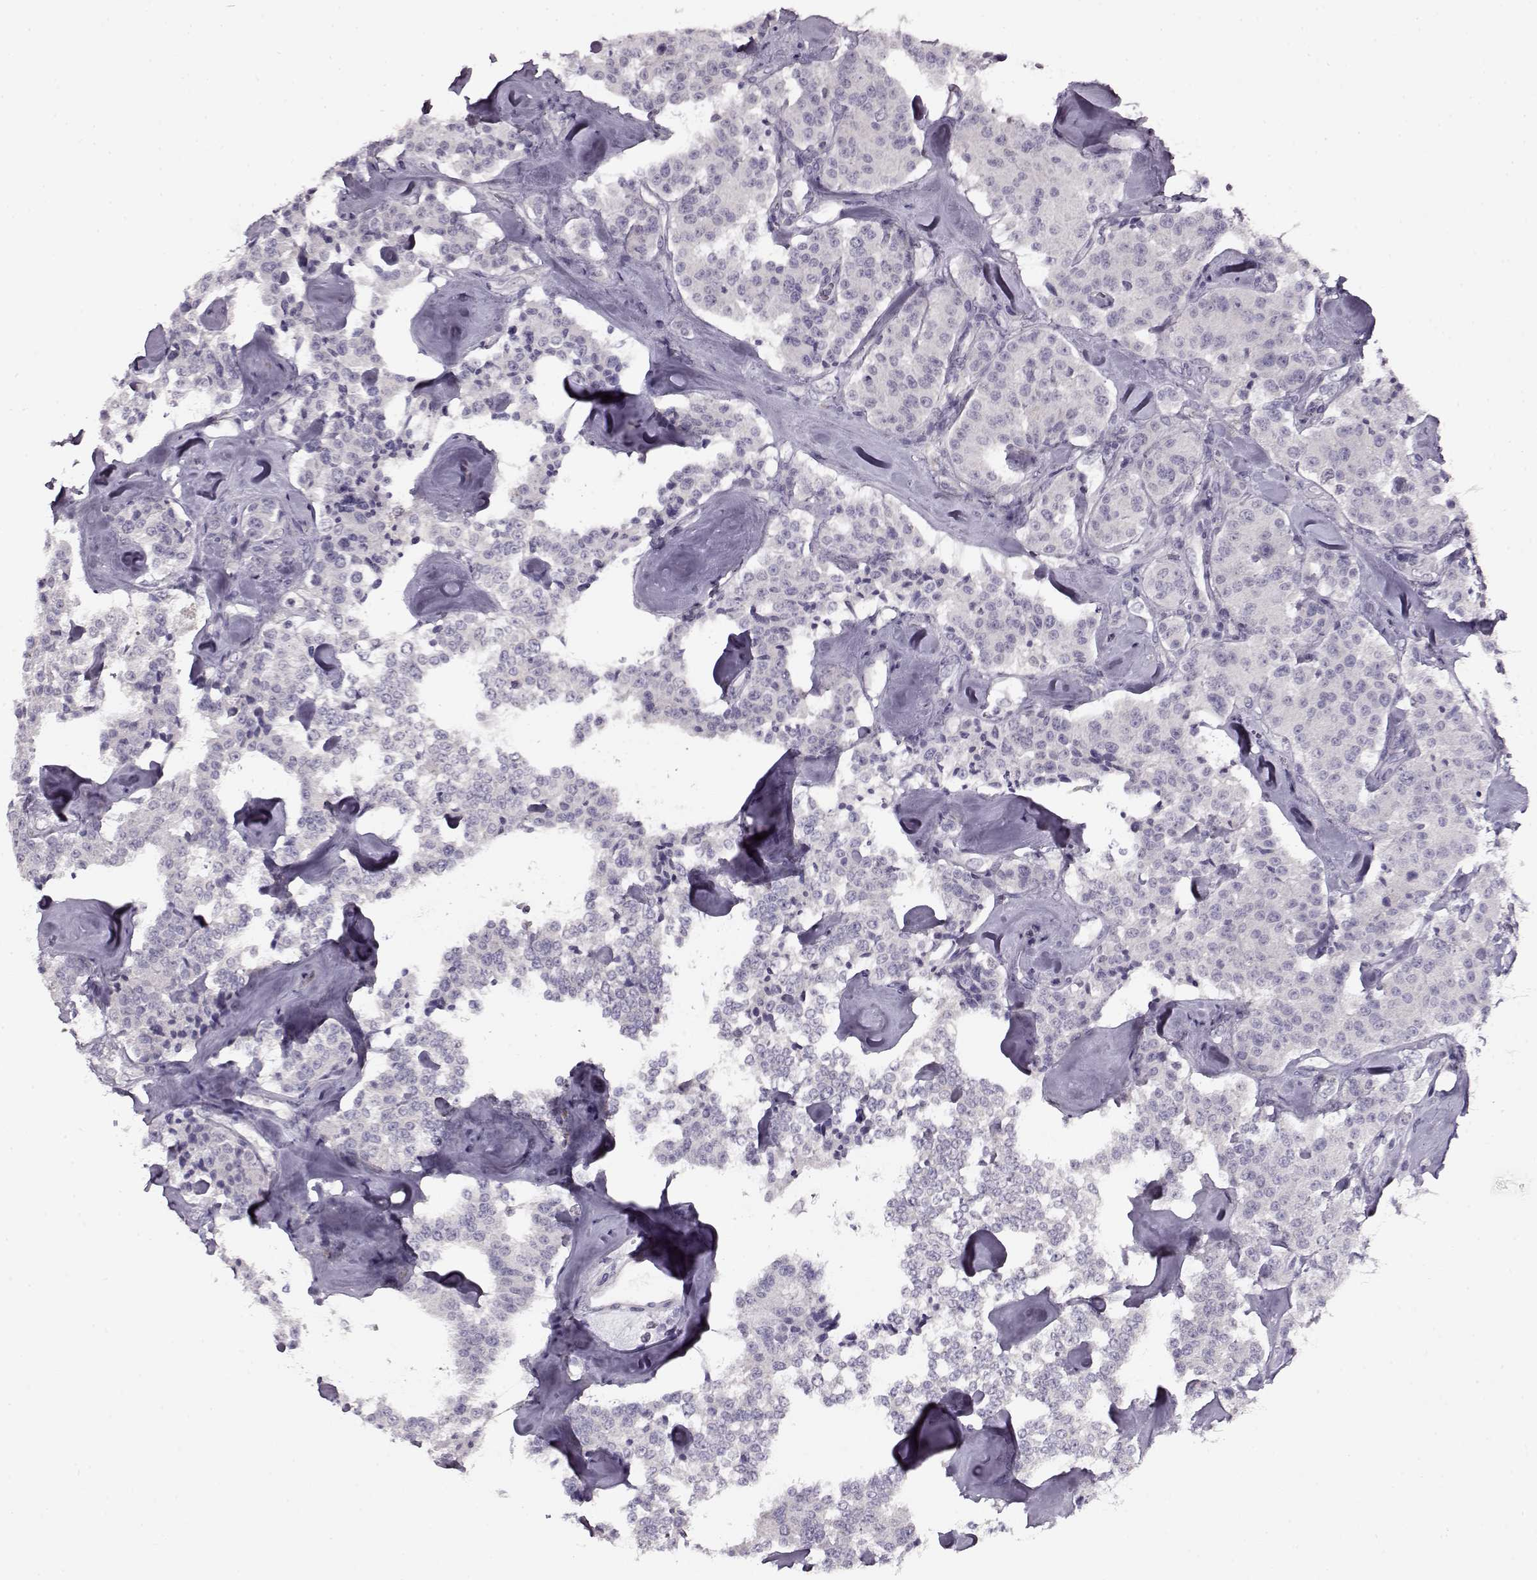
{"staining": {"intensity": "negative", "quantity": "none", "location": "none"}, "tissue": "carcinoid", "cell_type": "Tumor cells", "image_type": "cancer", "snomed": [{"axis": "morphology", "description": "Carcinoid, malignant, NOS"}, {"axis": "topography", "description": "Pancreas"}], "caption": "Carcinoid was stained to show a protein in brown. There is no significant positivity in tumor cells.", "gene": "RP1L1", "patient": {"sex": "male", "age": 41}}